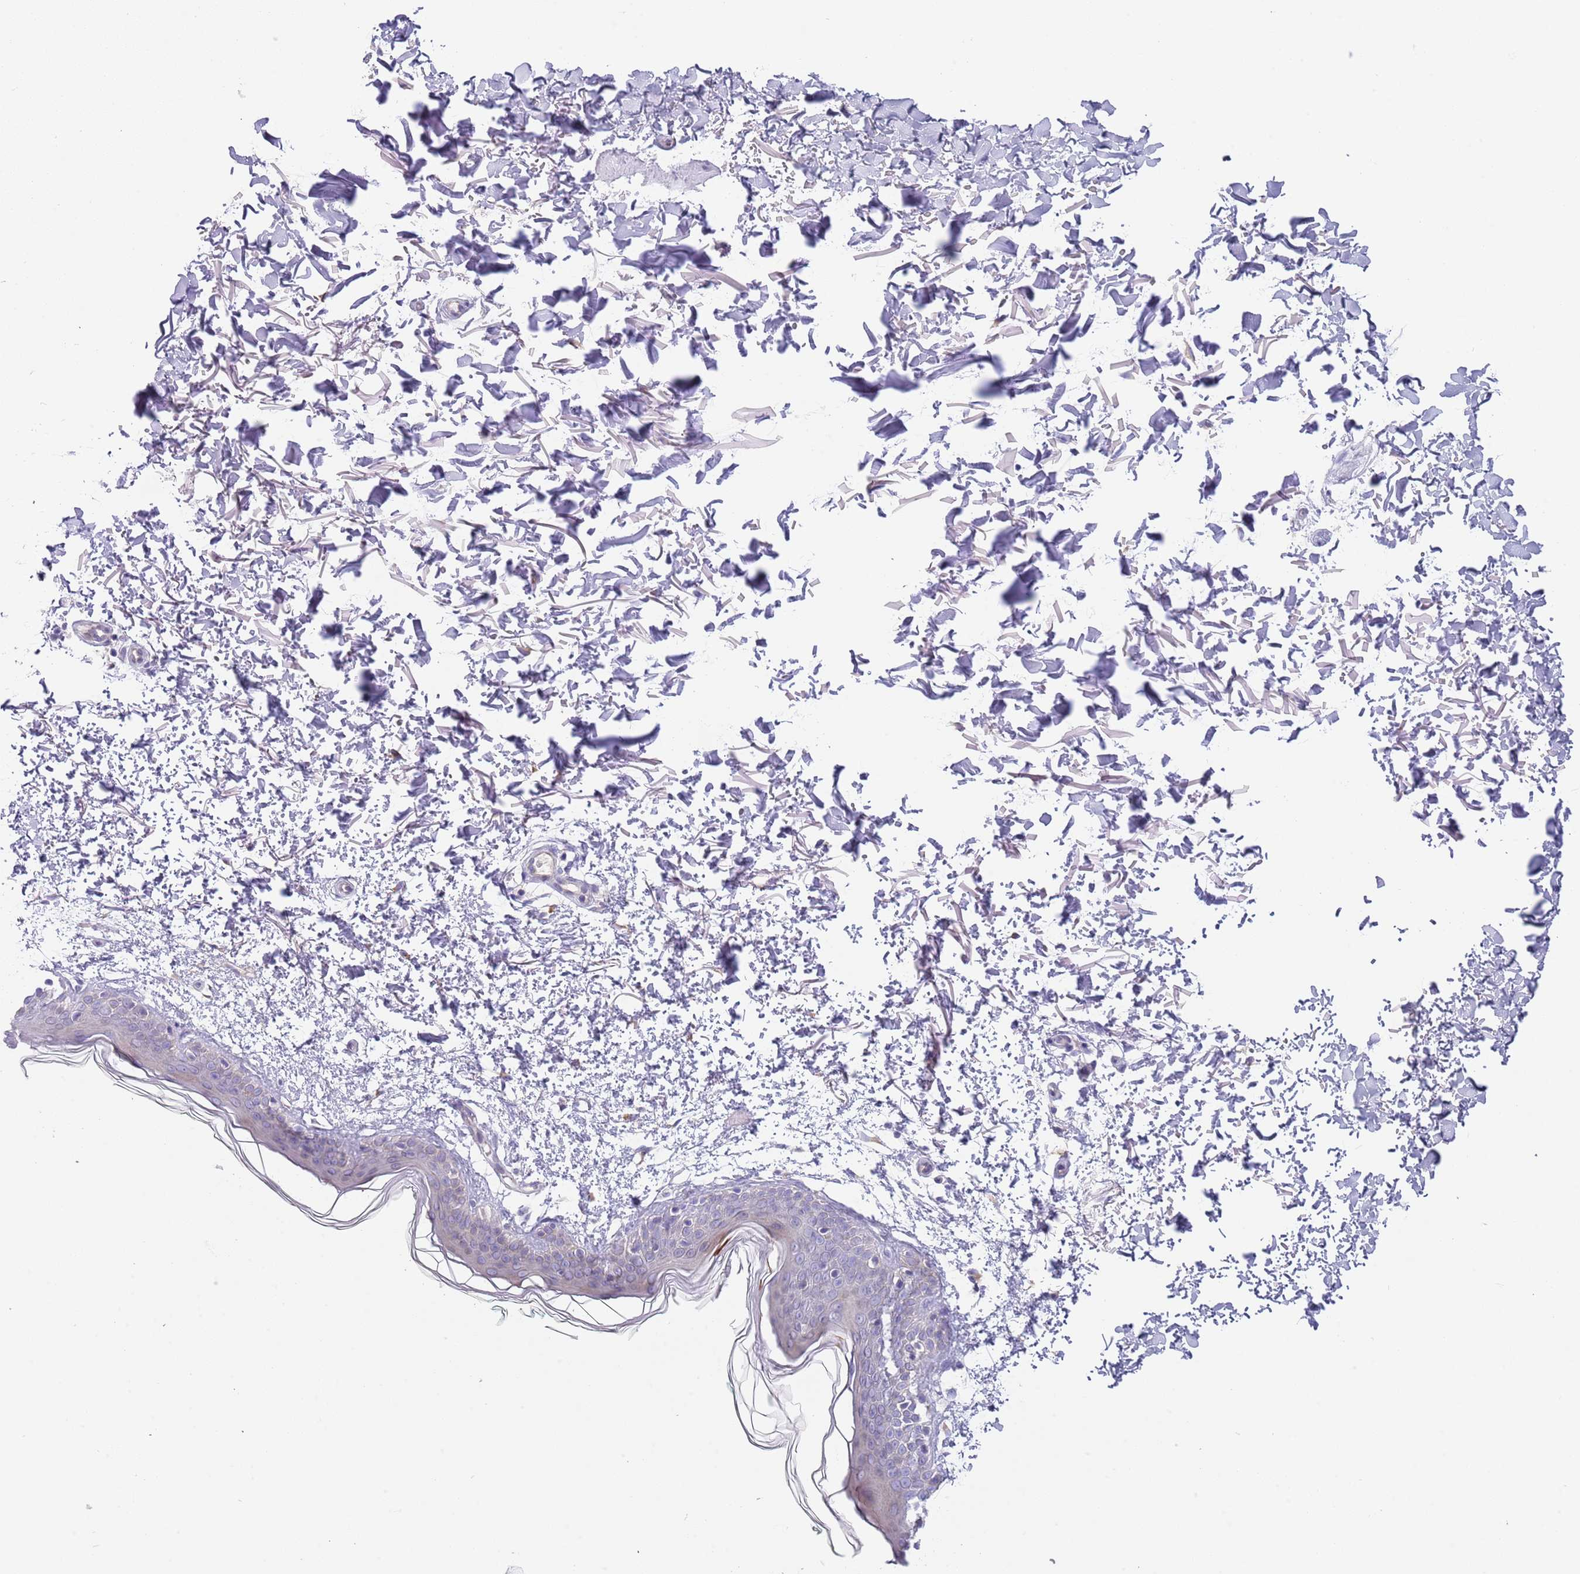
{"staining": {"intensity": "negative", "quantity": "none", "location": "none"}, "tissue": "skin", "cell_type": "Fibroblasts", "image_type": "normal", "snomed": [{"axis": "morphology", "description": "Normal tissue, NOS"}, {"axis": "topography", "description": "Skin"}], "caption": "IHC of unremarkable human skin demonstrates no staining in fibroblasts.", "gene": "TNRC6C", "patient": {"sex": "male", "age": 66}}